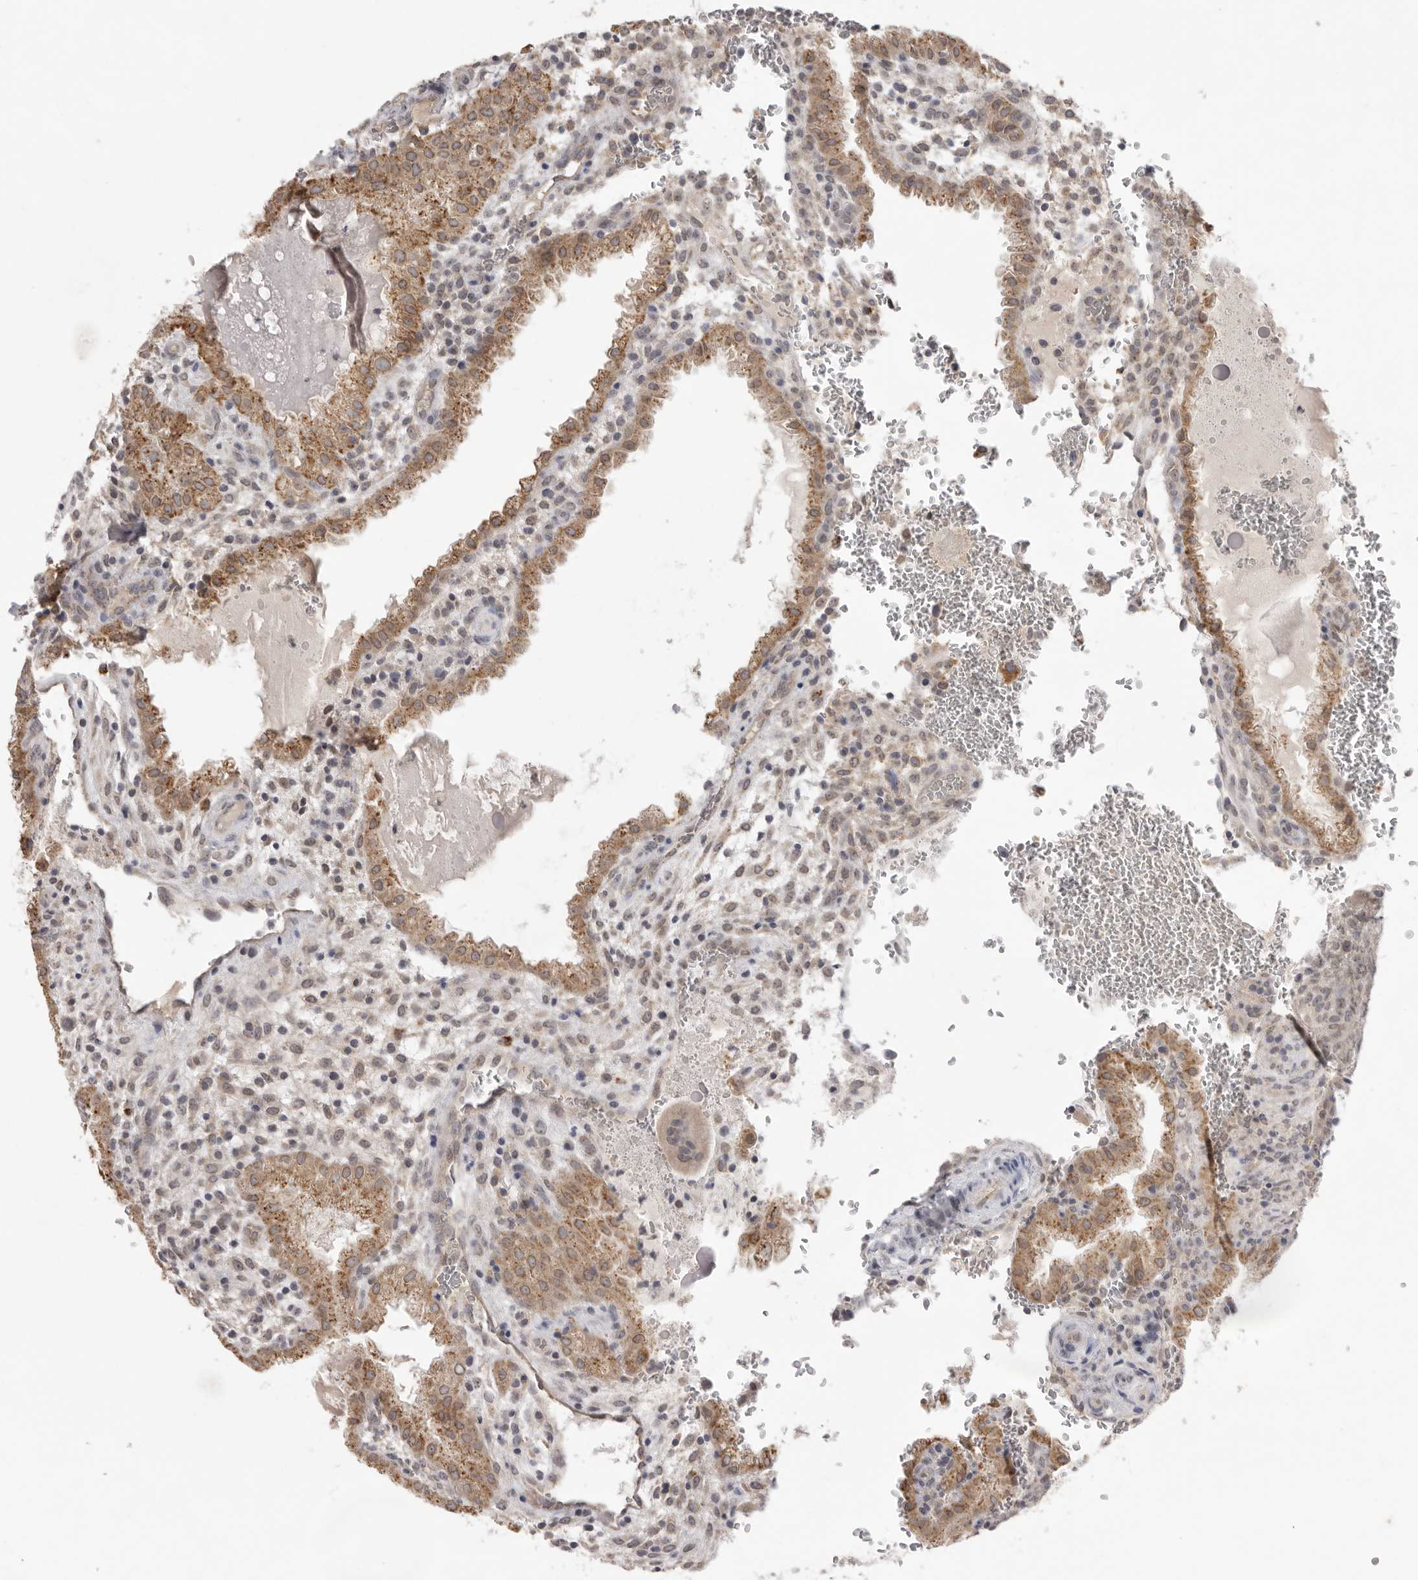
{"staining": {"intensity": "weak", "quantity": "25%-75%", "location": "cytoplasmic/membranous,nuclear"}, "tissue": "placenta", "cell_type": "Decidual cells", "image_type": "normal", "snomed": [{"axis": "morphology", "description": "Normal tissue, NOS"}, {"axis": "topography", "description": "Placenta"}], "caption": "Placenta stained with IHC reveals weak cytoplasmic/membranous,nuclear expression in approximately 25%-75% of decidual cells. Using DAB (3,3'-diaminobenzidine) (brown) and hematoxylin (blue) stains, captured at high magnification using brightfield microscopy.", "gene": "TLR3", "patient": {"sex": "female", "age": 35}}